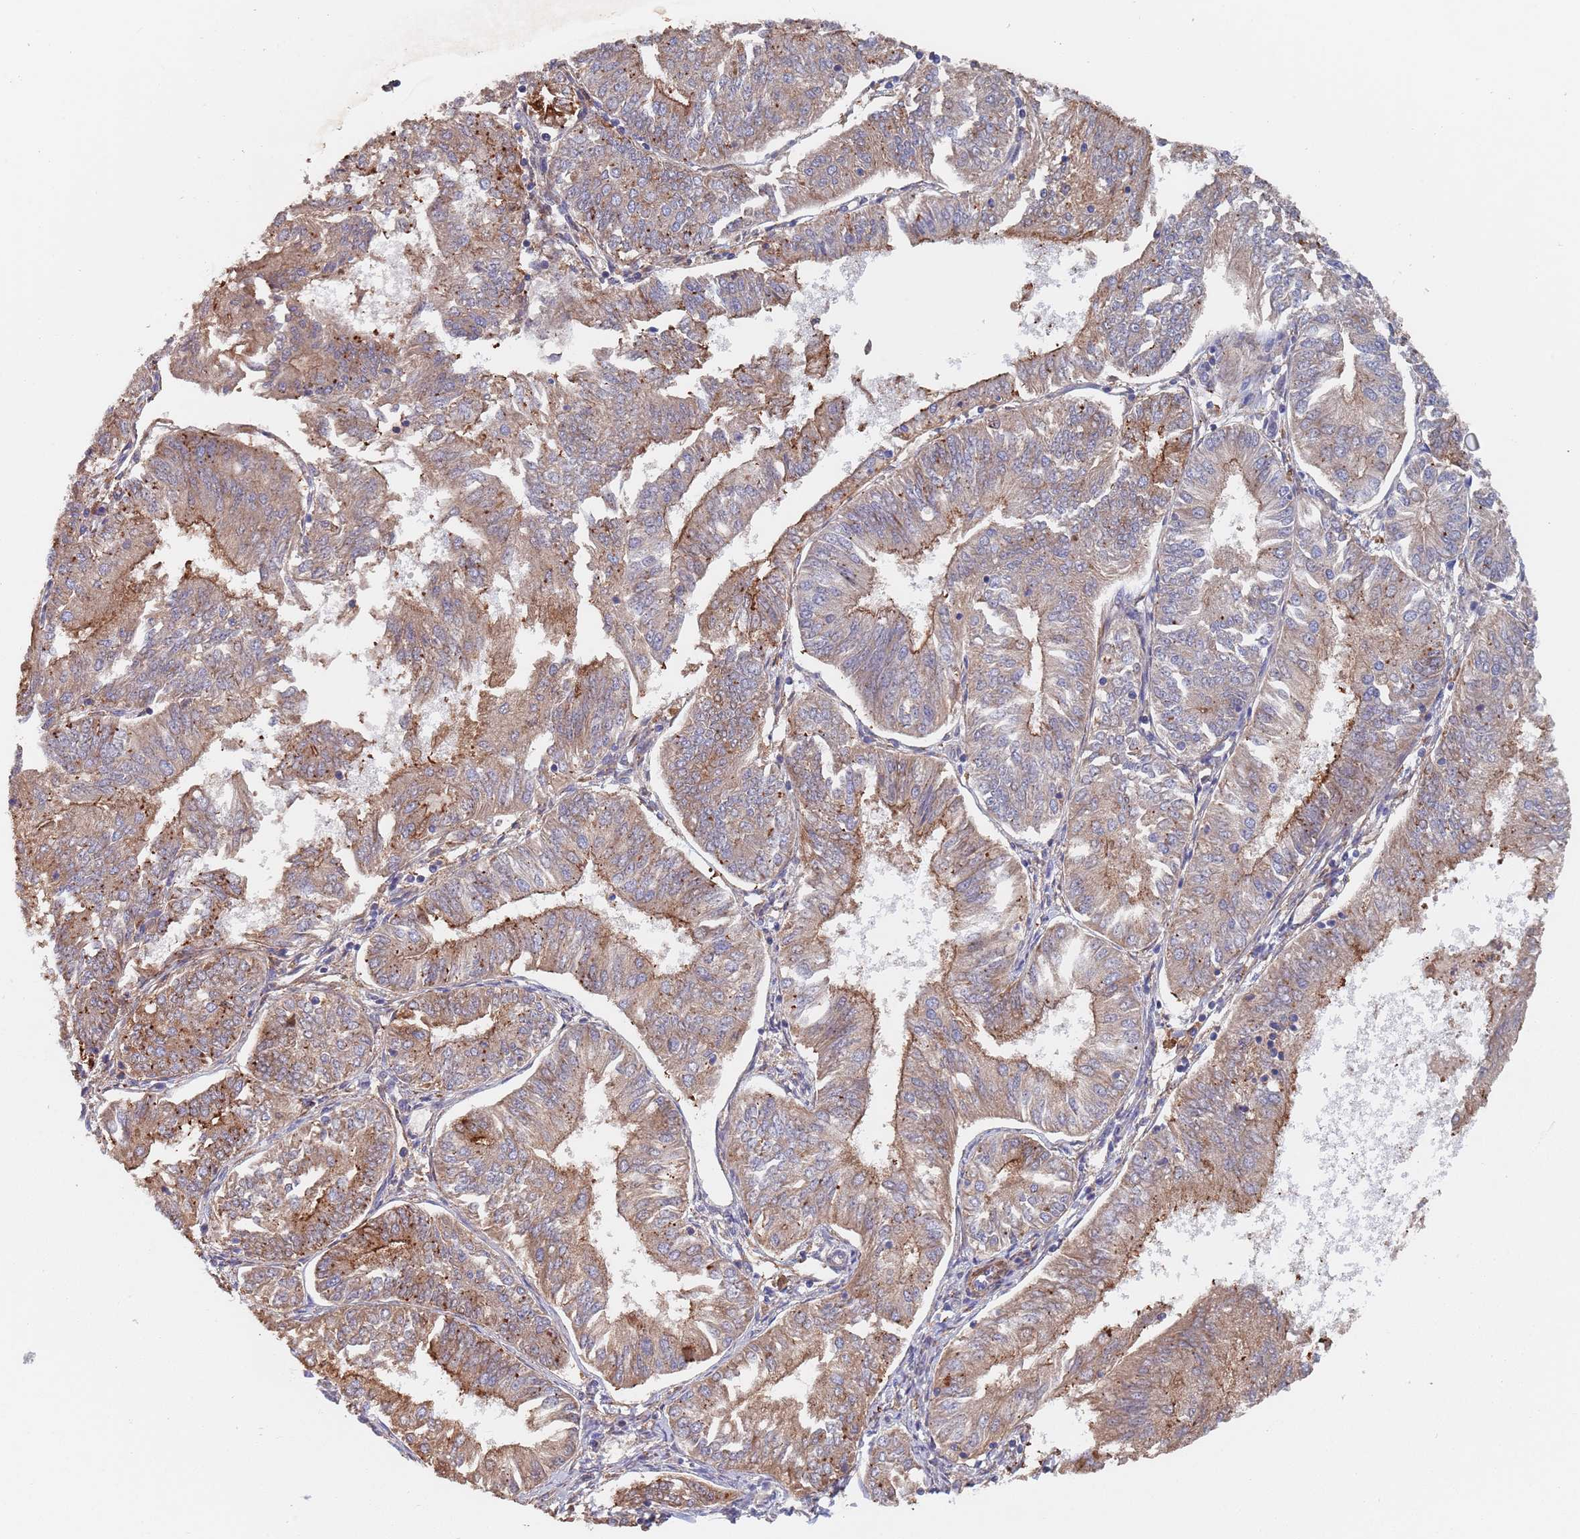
{"staining": {"intensity": "moderate", "quantity": "25%-75%", "location": "cytoplasmic/membranous"}, "tissue": "endometrial cancer", "cell_type": "Tumor cells", "image_type": "cancer", "snomed": [{"axis": "morphology", "description": "Adenocarcinoma, NOS"}, {"axis": "topography", "description": "Endometrium"}], "caption": "Immunohistochemical staining of human endometrial adenocarcinoma demonstrates medium levels of moderate cytoplasmic/membranous protein expression in about 25%-75% of tumor cells.", "gene": "DCUN1D3", "patient": {"sex": "female", "age": 58}}